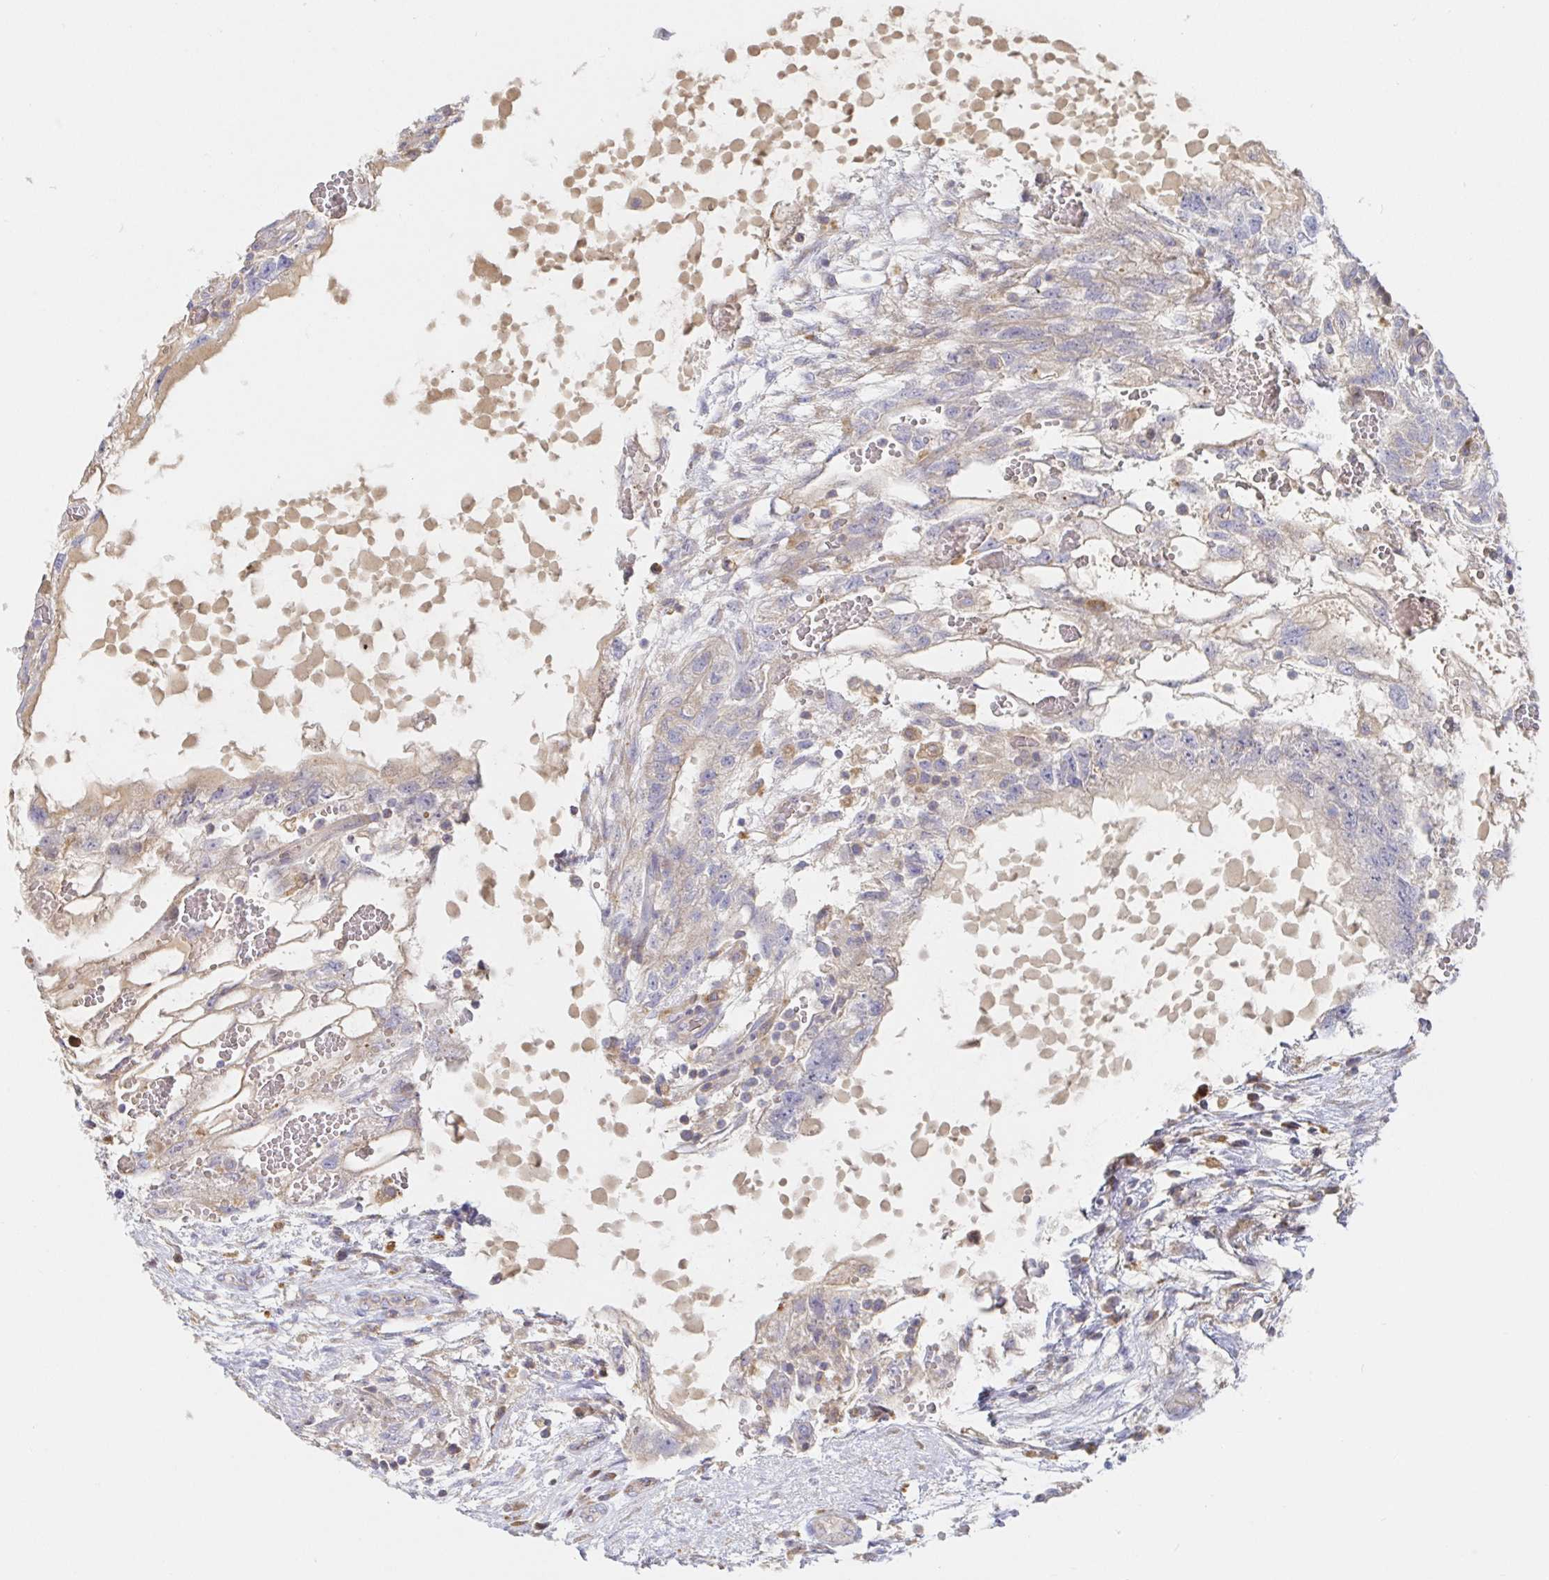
{"staining": {"intensity": "weak", "quantity": "<25%", "location": "cytoplasmic/membranous"}, "tissue": "testis cancer", "cell_type": "Tumor cells", "image_type": "cancer", "snomed": [{"axis": "morphology", "description": "Normal tissue, NOS"}, {"axis": "morphology", "description": "Carcinoma, Embryonal, NOS"}, {"axis": "topography", "description": "Testis"}], "caption": "A histopathology image of human testis cancer (embryonal carcinoma) is negative for staining in tumor cells.", "gene": "IRAK2", "patient": {"sex": "male", "age": 32}}